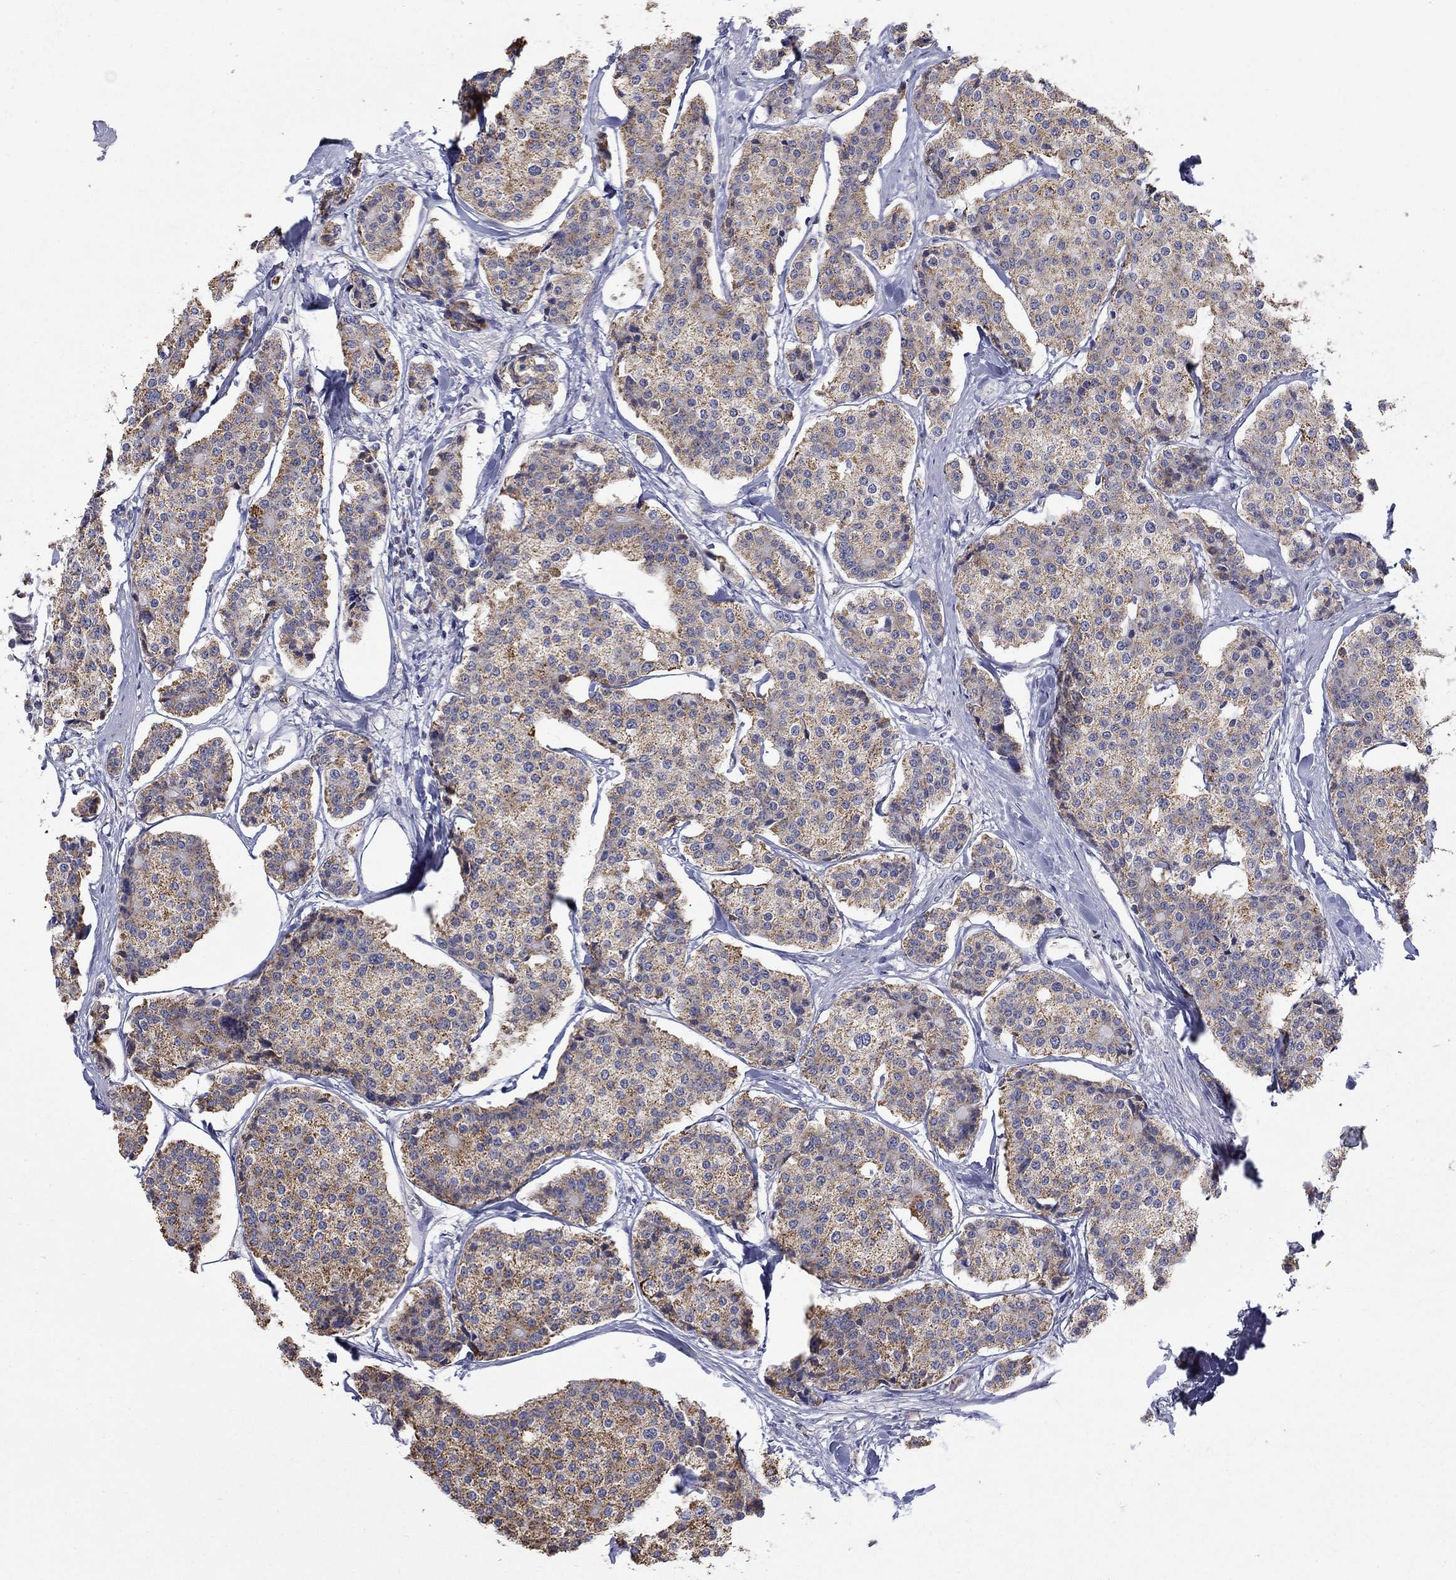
{"staining": {"intensity": "moderate", "quantity": ">75%", "location": "cytoplasmic/membranous"}, "tissue": "carcinoid", "cell_type": "Tumor cells", "image_type": "cancer", "snomed": [{"axis": "morphology", "description": "Carcinoid, malignant, NOS"}, {"axis": "topography", "description": "Small intestine"}], "caption": "Tumor cells show medium levels of moderate cytoplasmic/membranous staining in about >75% of cells in carcinoid.", "gene": "HPS5", "patient": {"sex": "female", "age": 65}}